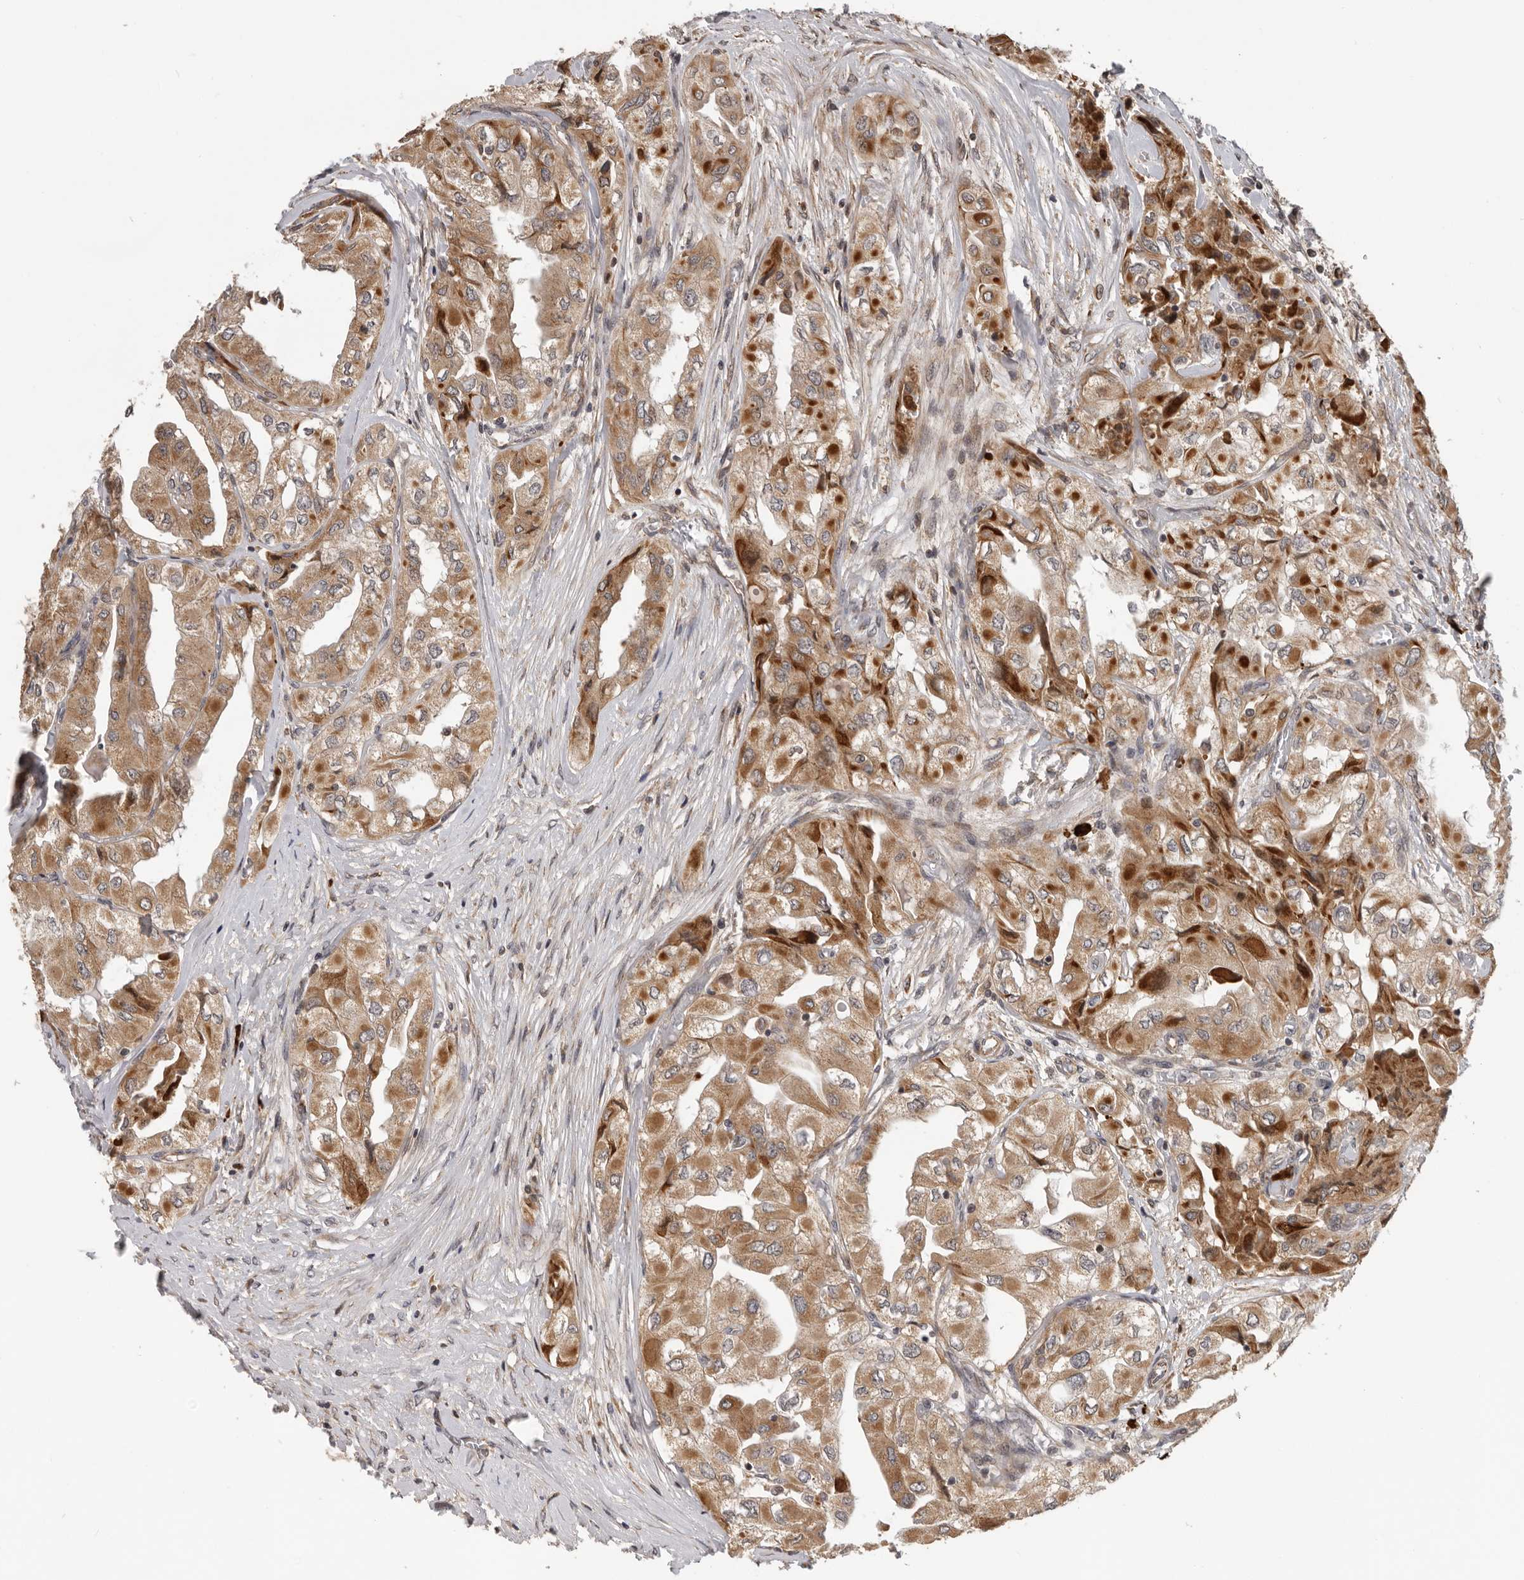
{"staining": {"intensity": "strong", "quantity": ">75%", "location": "cytoplasmic/membranous"}, "tissue": "thyroid cancer", "cell_type": "Tumor cells", "image_type": "cancer", "snomed": [{"axis": "morphology", "description": "Papillary adenocarcinoma, NOS"}, {"axis": "topography", "description": "Thyroid gland"}], "caption": "IHC histopathology image of human thyroid cancer stained for a protein (brown), which shows high levels of strong cytoplasmic/membranous staining in about >75% of tumor cells.", "gene": "RNF157", "patient": {"sex": "female", "age": 59}}